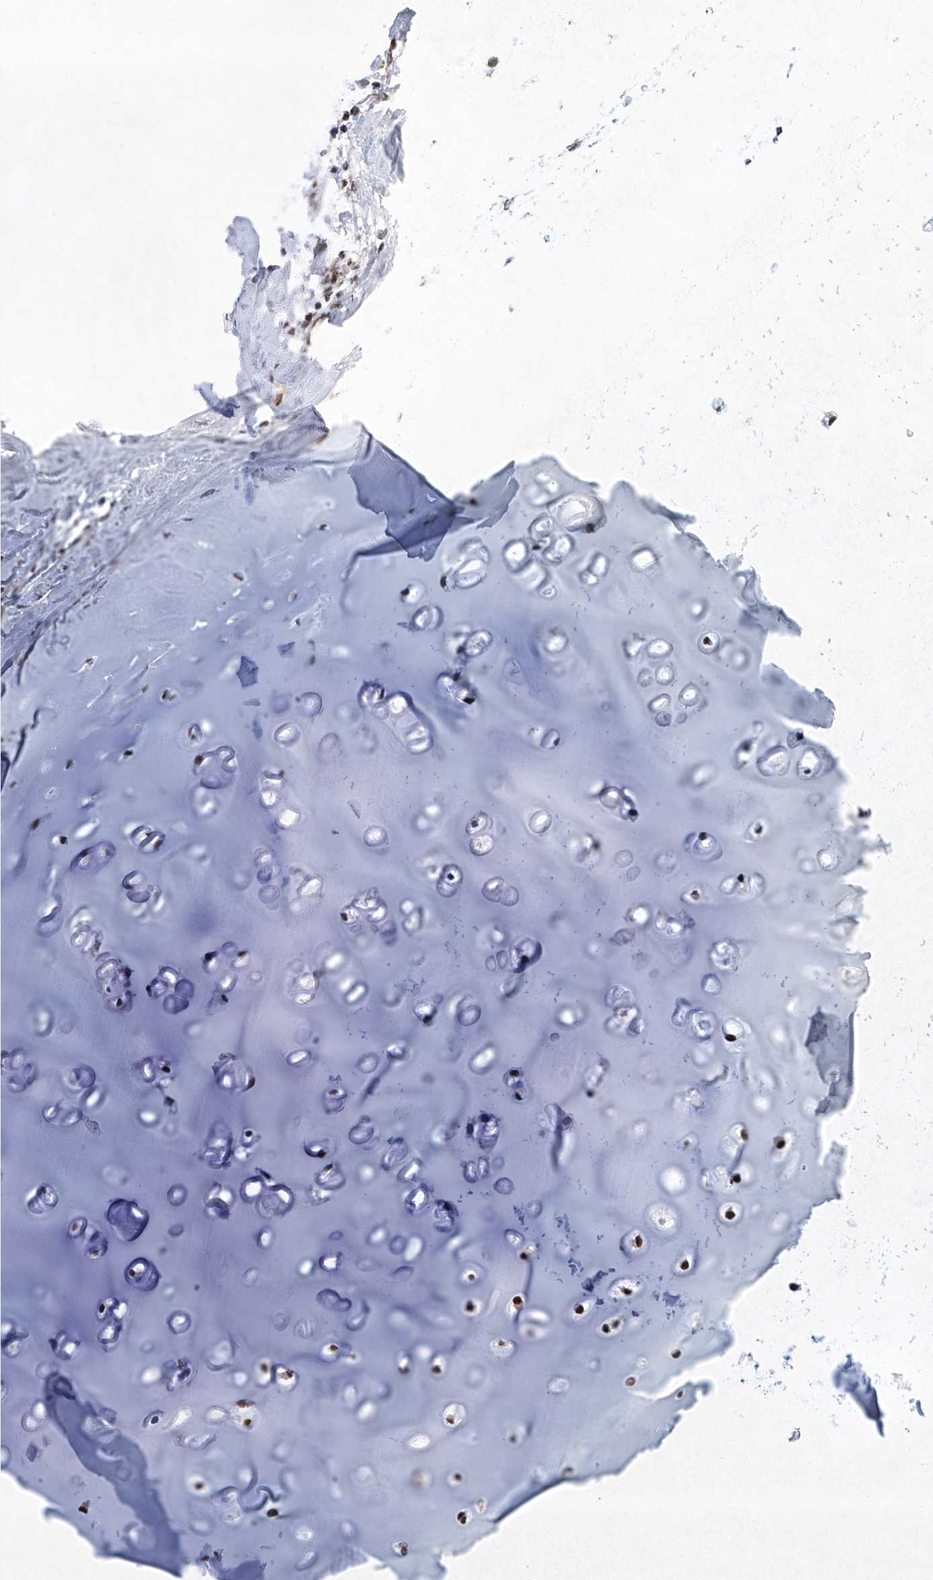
{"staining": {"intensity": "moderate", "quantity": ">75%", "location": "nuclear"}, "tissue": "adipose tissue", "cell_type": "Adipocytes", "image_type": "normal", "snomed": [{"axis": "morphology", "description": "Normal tissue, NOS"}, {"axis": "morphology", "description": "Basal cell carcinoma"}, {"axis": "topography", "description": "Cartilage tissue"}, {"axis": "topography", "description": "Nasopharynx"}, {"axis": "topography", "description": "Oral tissue"}], "caption": "Immunohistochemistry (IHC) histopathology image of benign adipose tissue: adipose tissue stained using IHC demonstrates medium levels of moderate protein expression localized specifically in the nuclear of adipocytes, appearing as a nuclear brown color.", "gene": "TFDP1", "patient": {"sex": "female", "age": 77}}